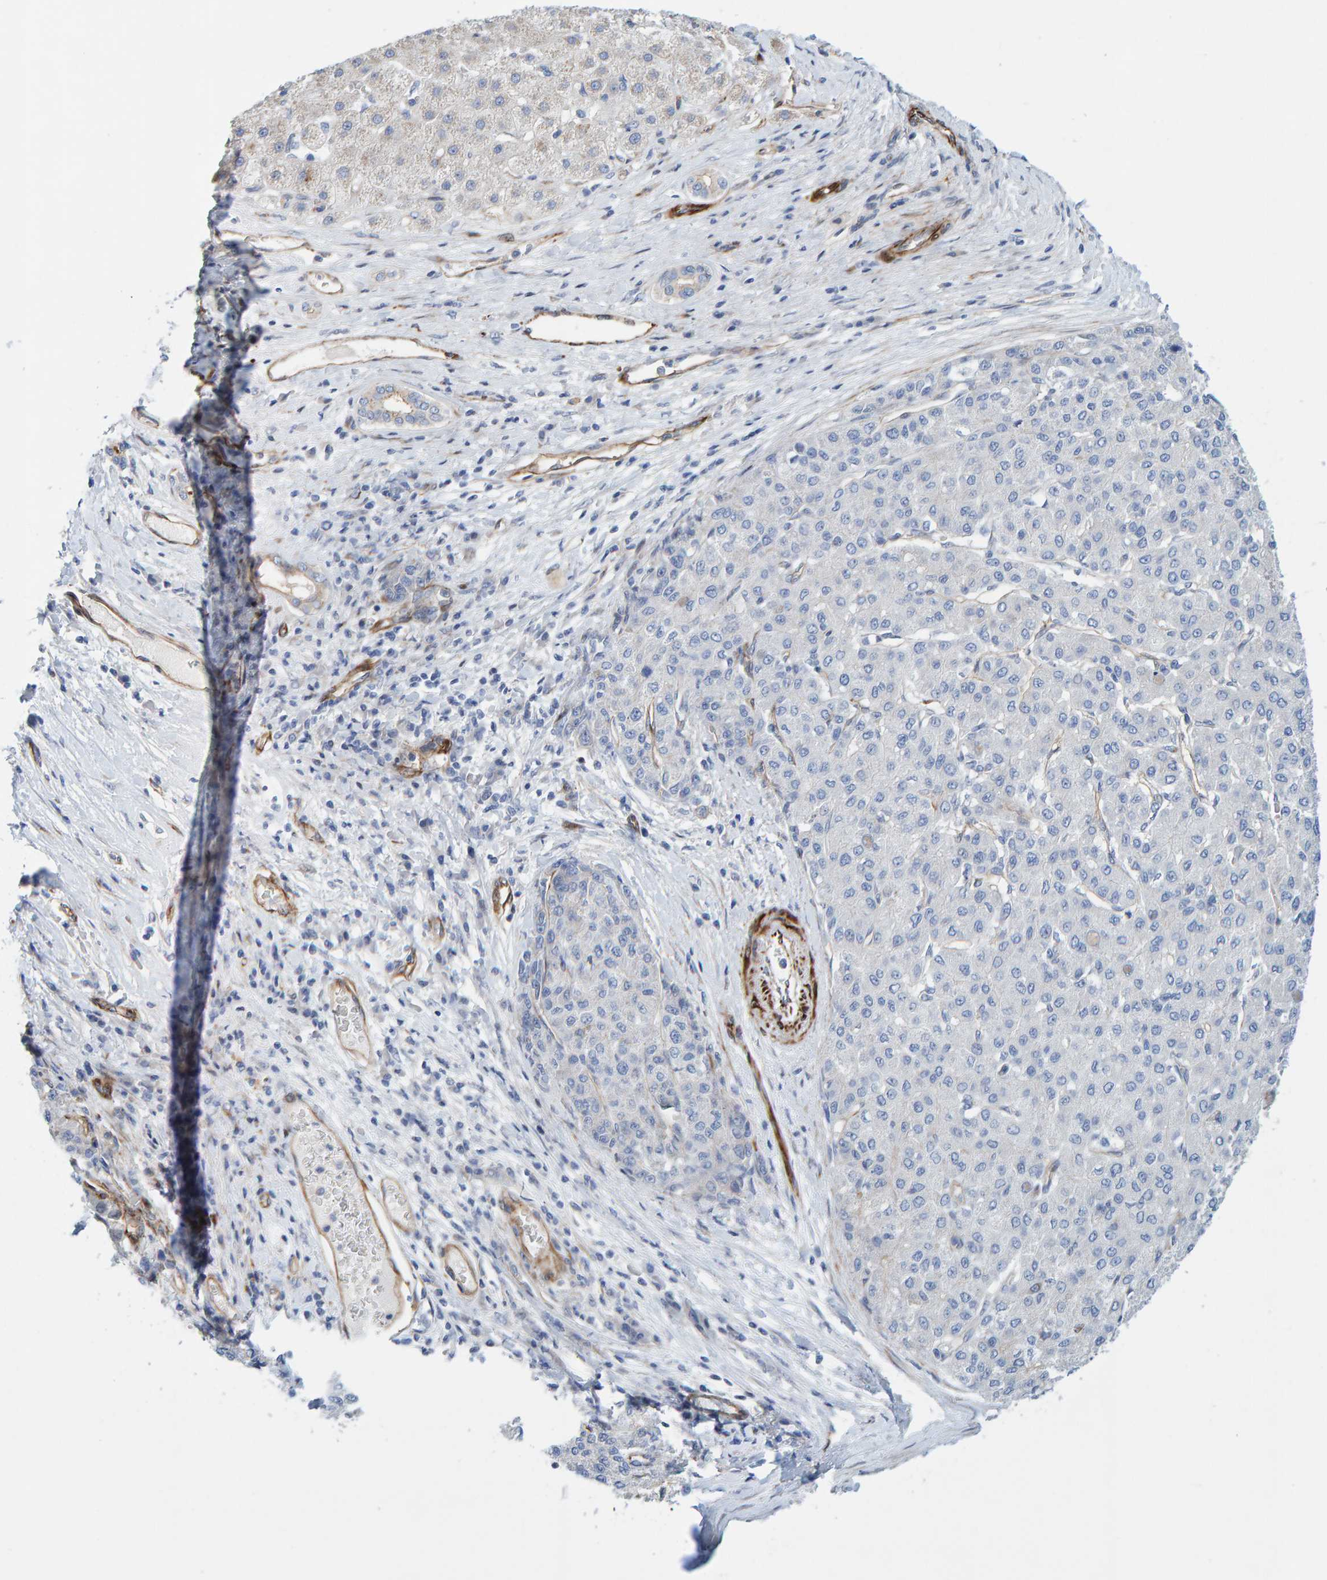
{"staining": {"intensity": "negative", "quantity": "none", "location": "none"}, "tissue": "liver cancer", "cell_type": "Tumor cells", "image_type": "cancer", "snomed": [{"axis": "morphology", "description": "Carcinoma, Hepatocellular, NOS"}, {"axis": "topography", "description": "Liver"}], "caption": "Hepatocellular carcinoma (liver) stained for a protein using immunohistochemistry (IHC) reveals no expression tumor cells.", "gene": "POLG2", "patient": {"sex": "male", "age": 65}}